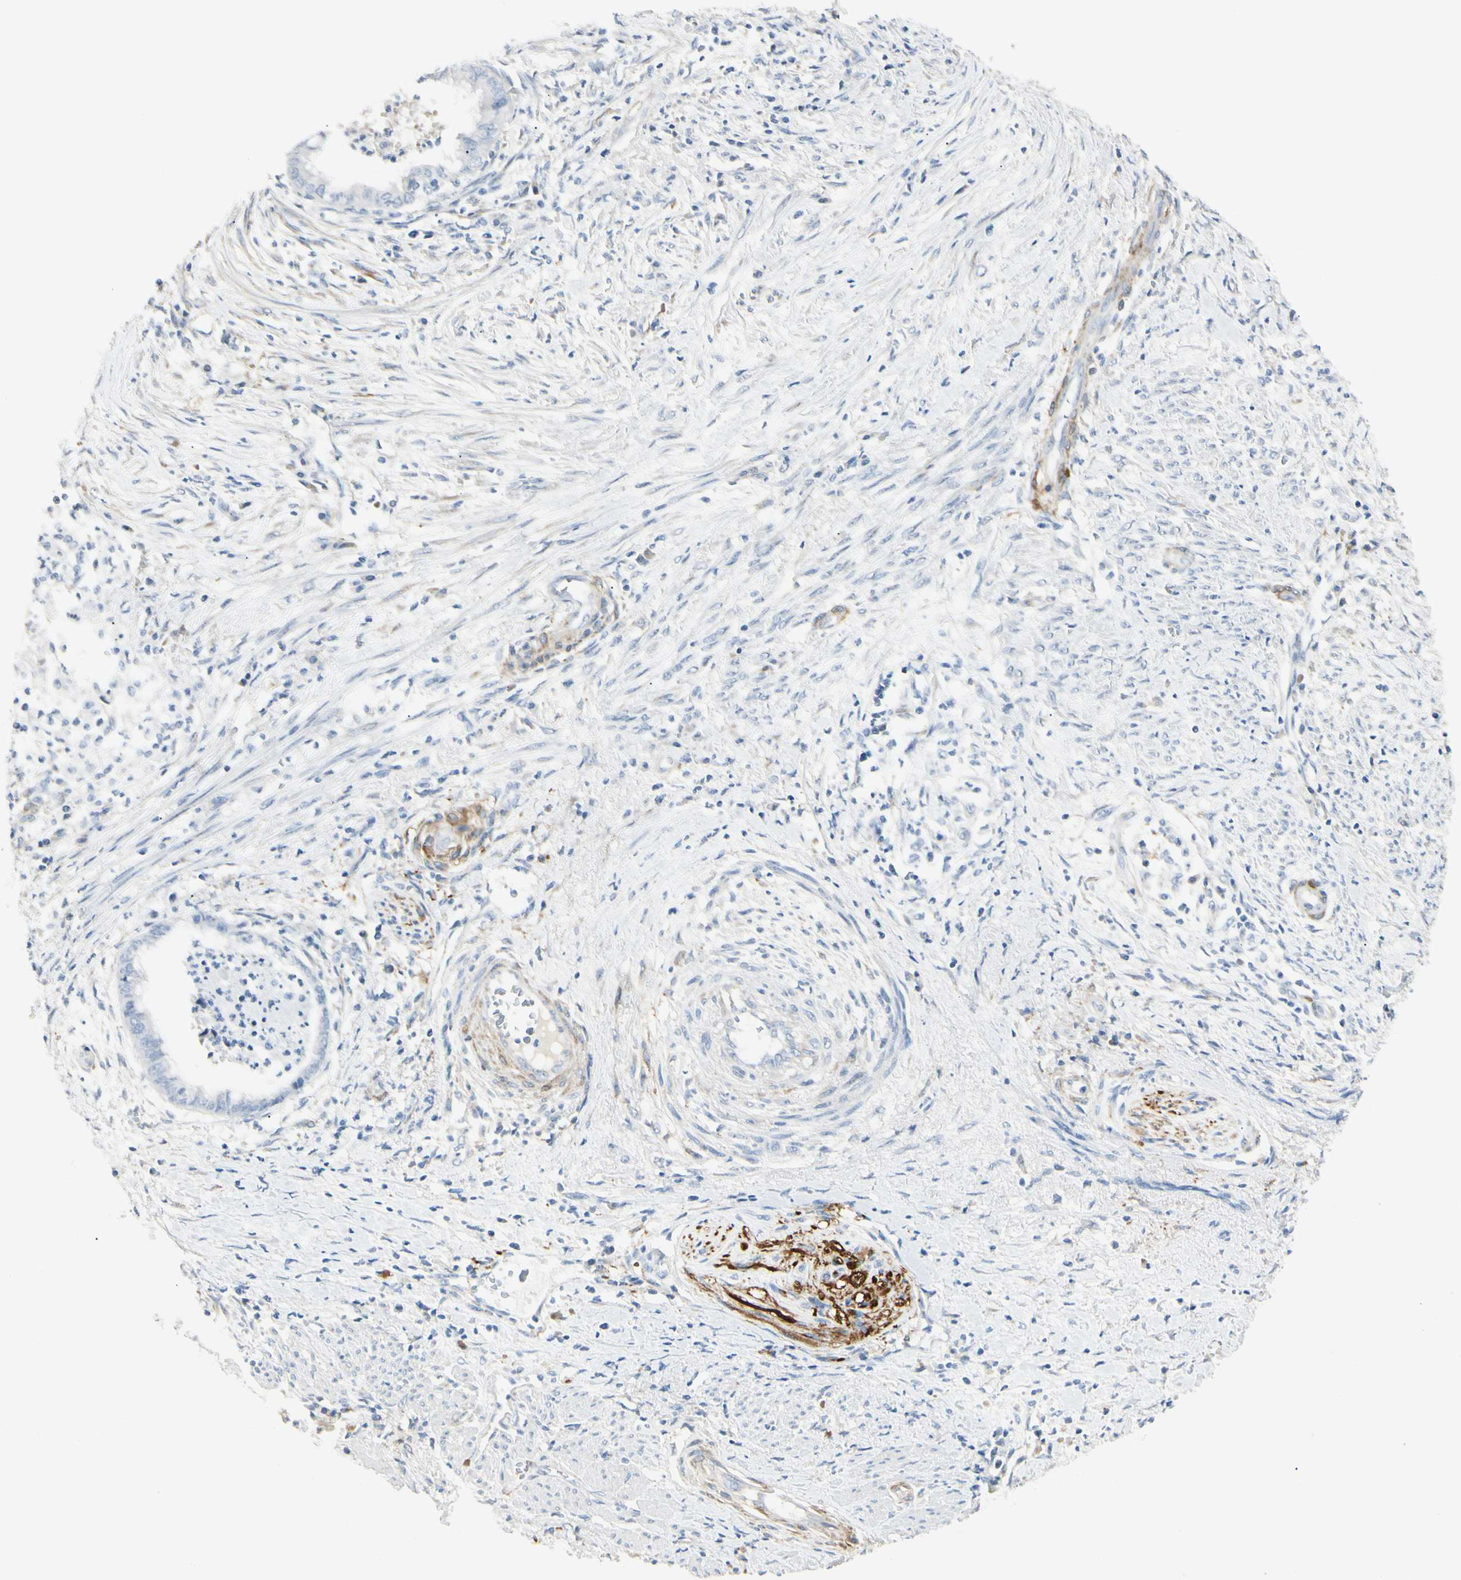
{"staining": {"intensity": "negative", "quantity": "none", "location": "none"}, "tissue": "endometrial cancer", "cell_type": "Tumor cells", "image_type": "cancer", "snomed": [{"axis": "morphology", "description": "Necrosis, NOS"}, {"axis": "morphology", "description": "Adenocarcinoma, NOS"}, {"axis": "topography", "description": "Endometrium"}], "caption": "An IHC micrograph of adenocarcinoma (endometrial) is shown. There is no staining in tumor cells of adenocarcinoma (endometrial). The staining was performed using DAB (3,3'-diaminobenzidine) to visualize the protein expression in brown, while the nuclei were stained in blue with hematoxylin (Magnification: 20x).", "gene": "AMPH", "patient": {"sex": "female", "age": 79}}